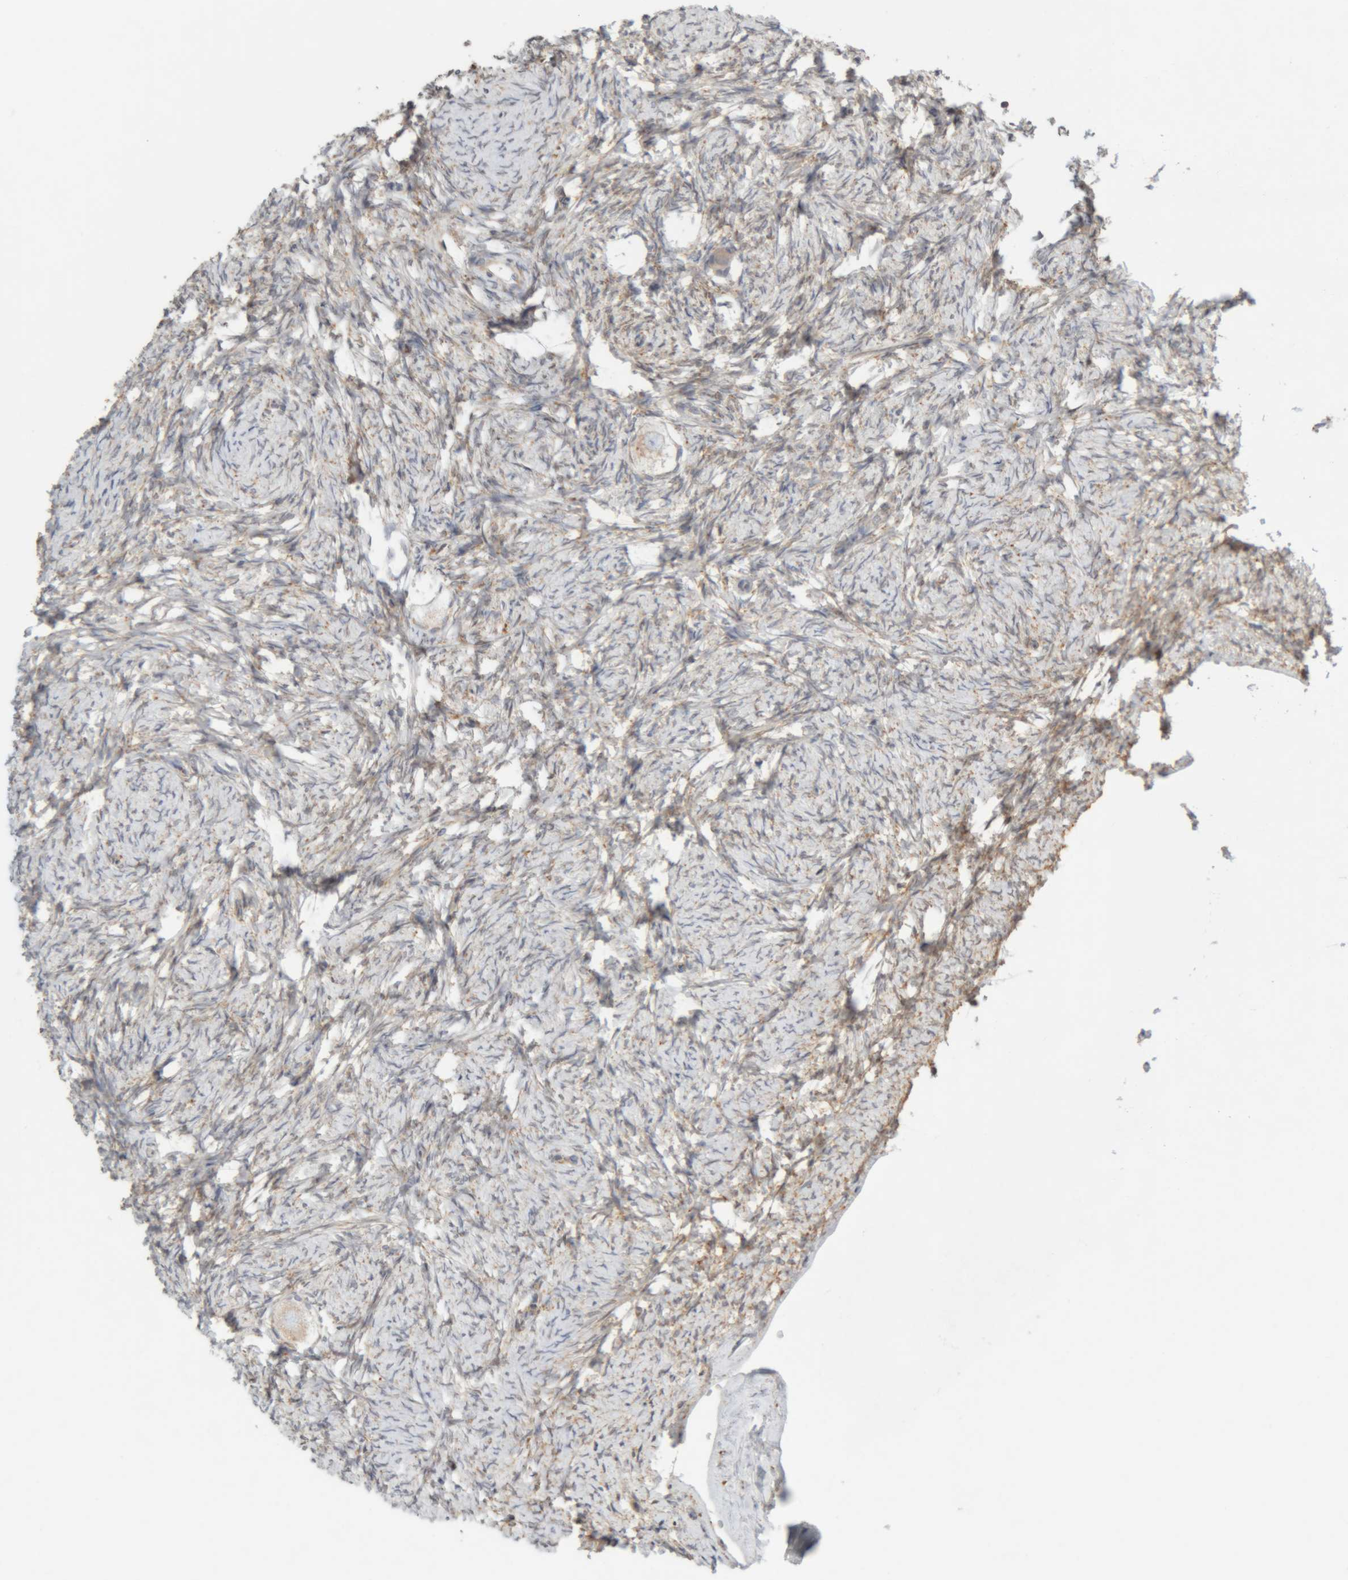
{"staining": {"intensity": "weak", "quantity": ">75%", "location": "cytoplasmic/membranous"}, "tissue": "ovary", "cell_type": "Follicle cells", "image_type": "normal", "snomed": [{"axis": "morphology", "description": "Normal tissue, NOS"}, {"axis": "topography", "description": "Ovary"}], "caption": "Human ovary stained with a brown dye displays weak cytoplasmic/membranous positive staining in about >75% of follicle cells.", "gene": "RPN2", "patient": {"sex": "female", "age": 34}}